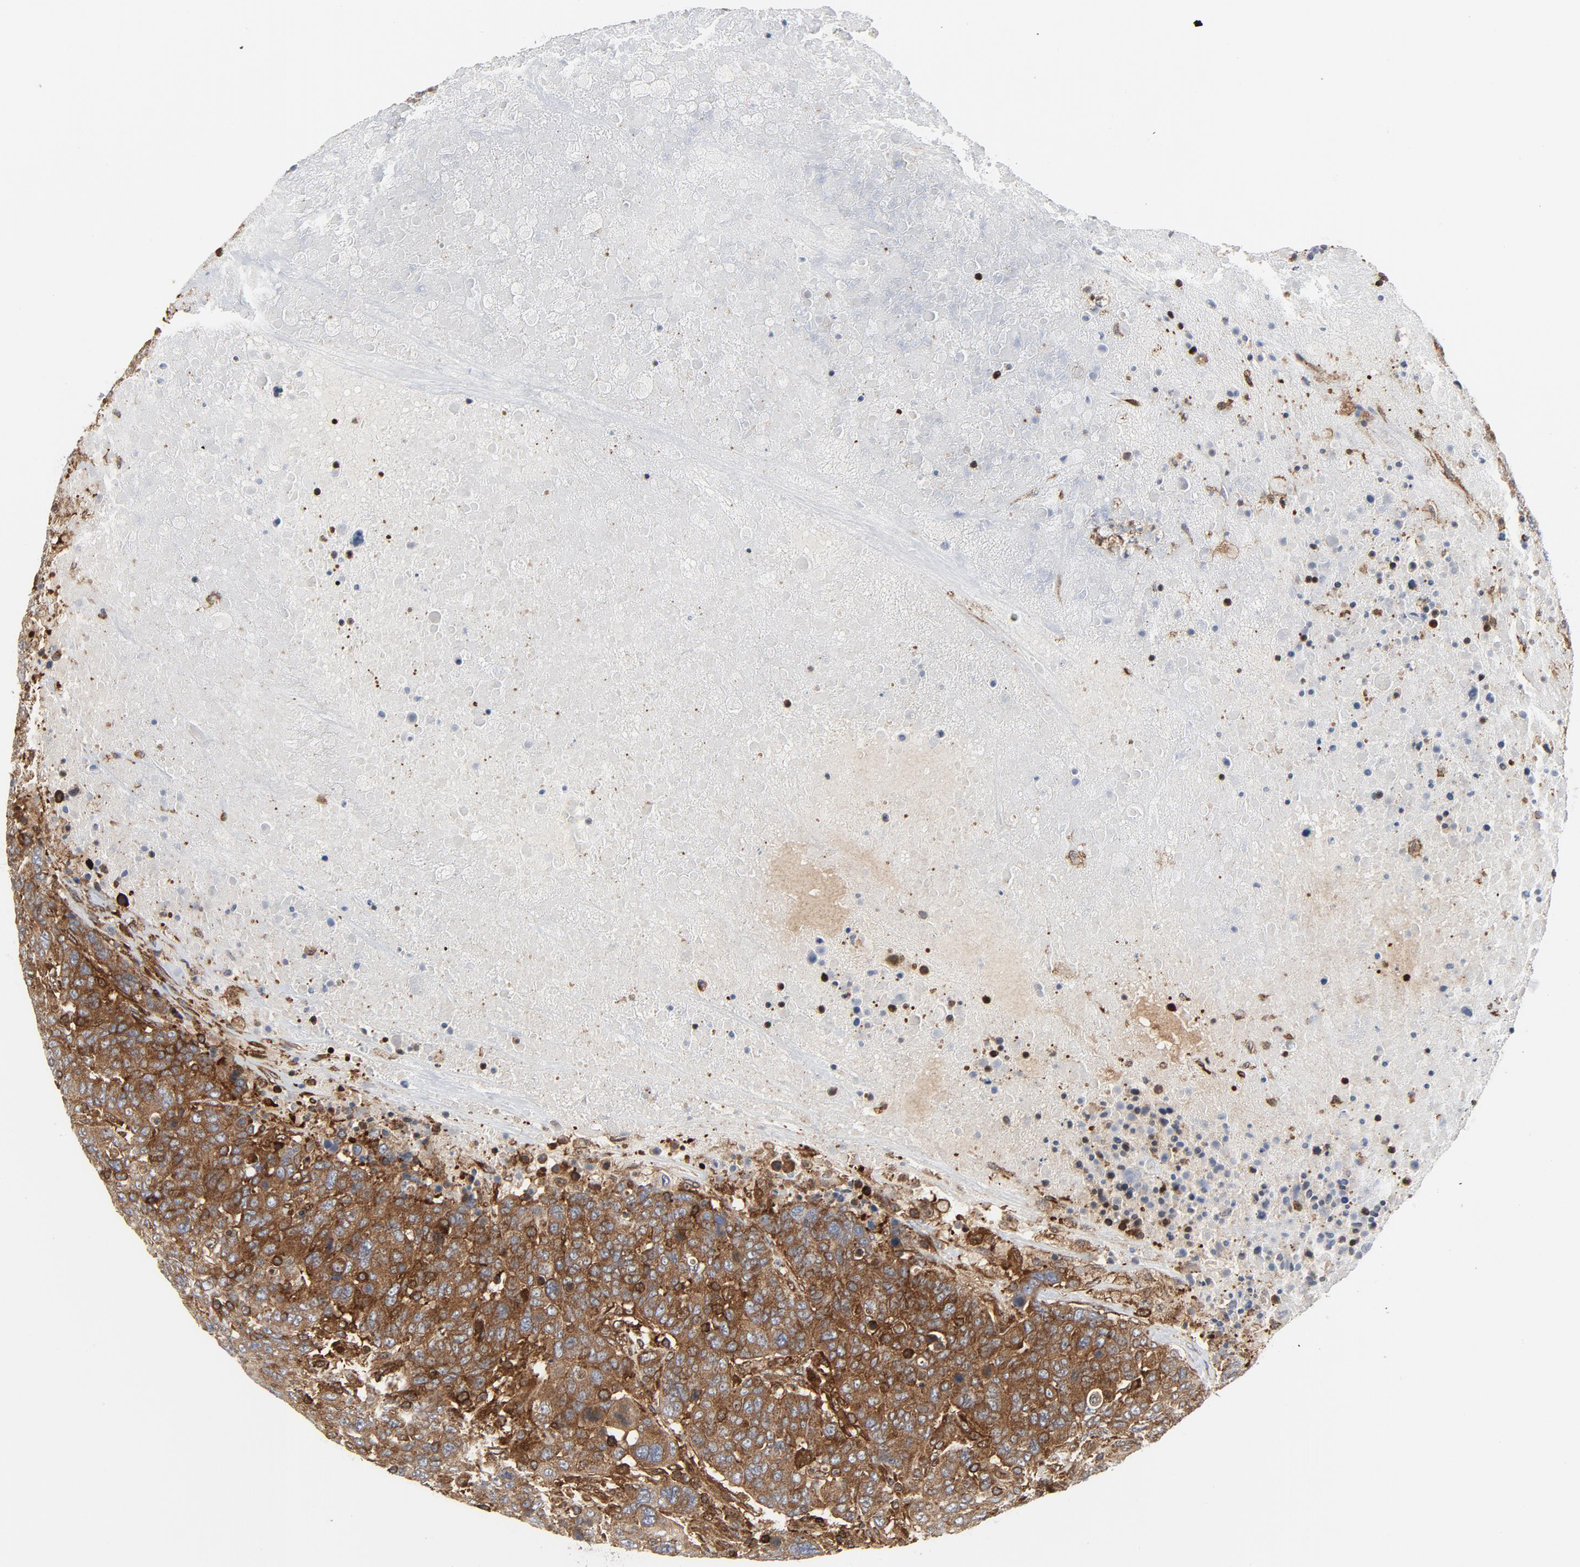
{"staining": {"intensity": "moderate", "quantity": ">75%", "location": "cytoplasmic/membranous"}, "tissue": "breast cancer", "cell_type": "Tumor cells", "image_type": "cancer", "snomed": [{"axis": "morphology", "description": "Duct carcinoma"}, {"axis": "topography", "description": "Breast"}], "caption": "Breast cancer (invasive ductal carcinoma) stained for a protein displays moderate cytoplasmic/membranous positivity in tumor cells. The staining was performed using DAB (3,3'-diaminobenzidine) to visualize the protein expression in brown, while the nuclei were stained in blue with hematoxylin (Magnification: 20x).", "gene": "YES1", "patient": {"sex": "female", "age": 37}}